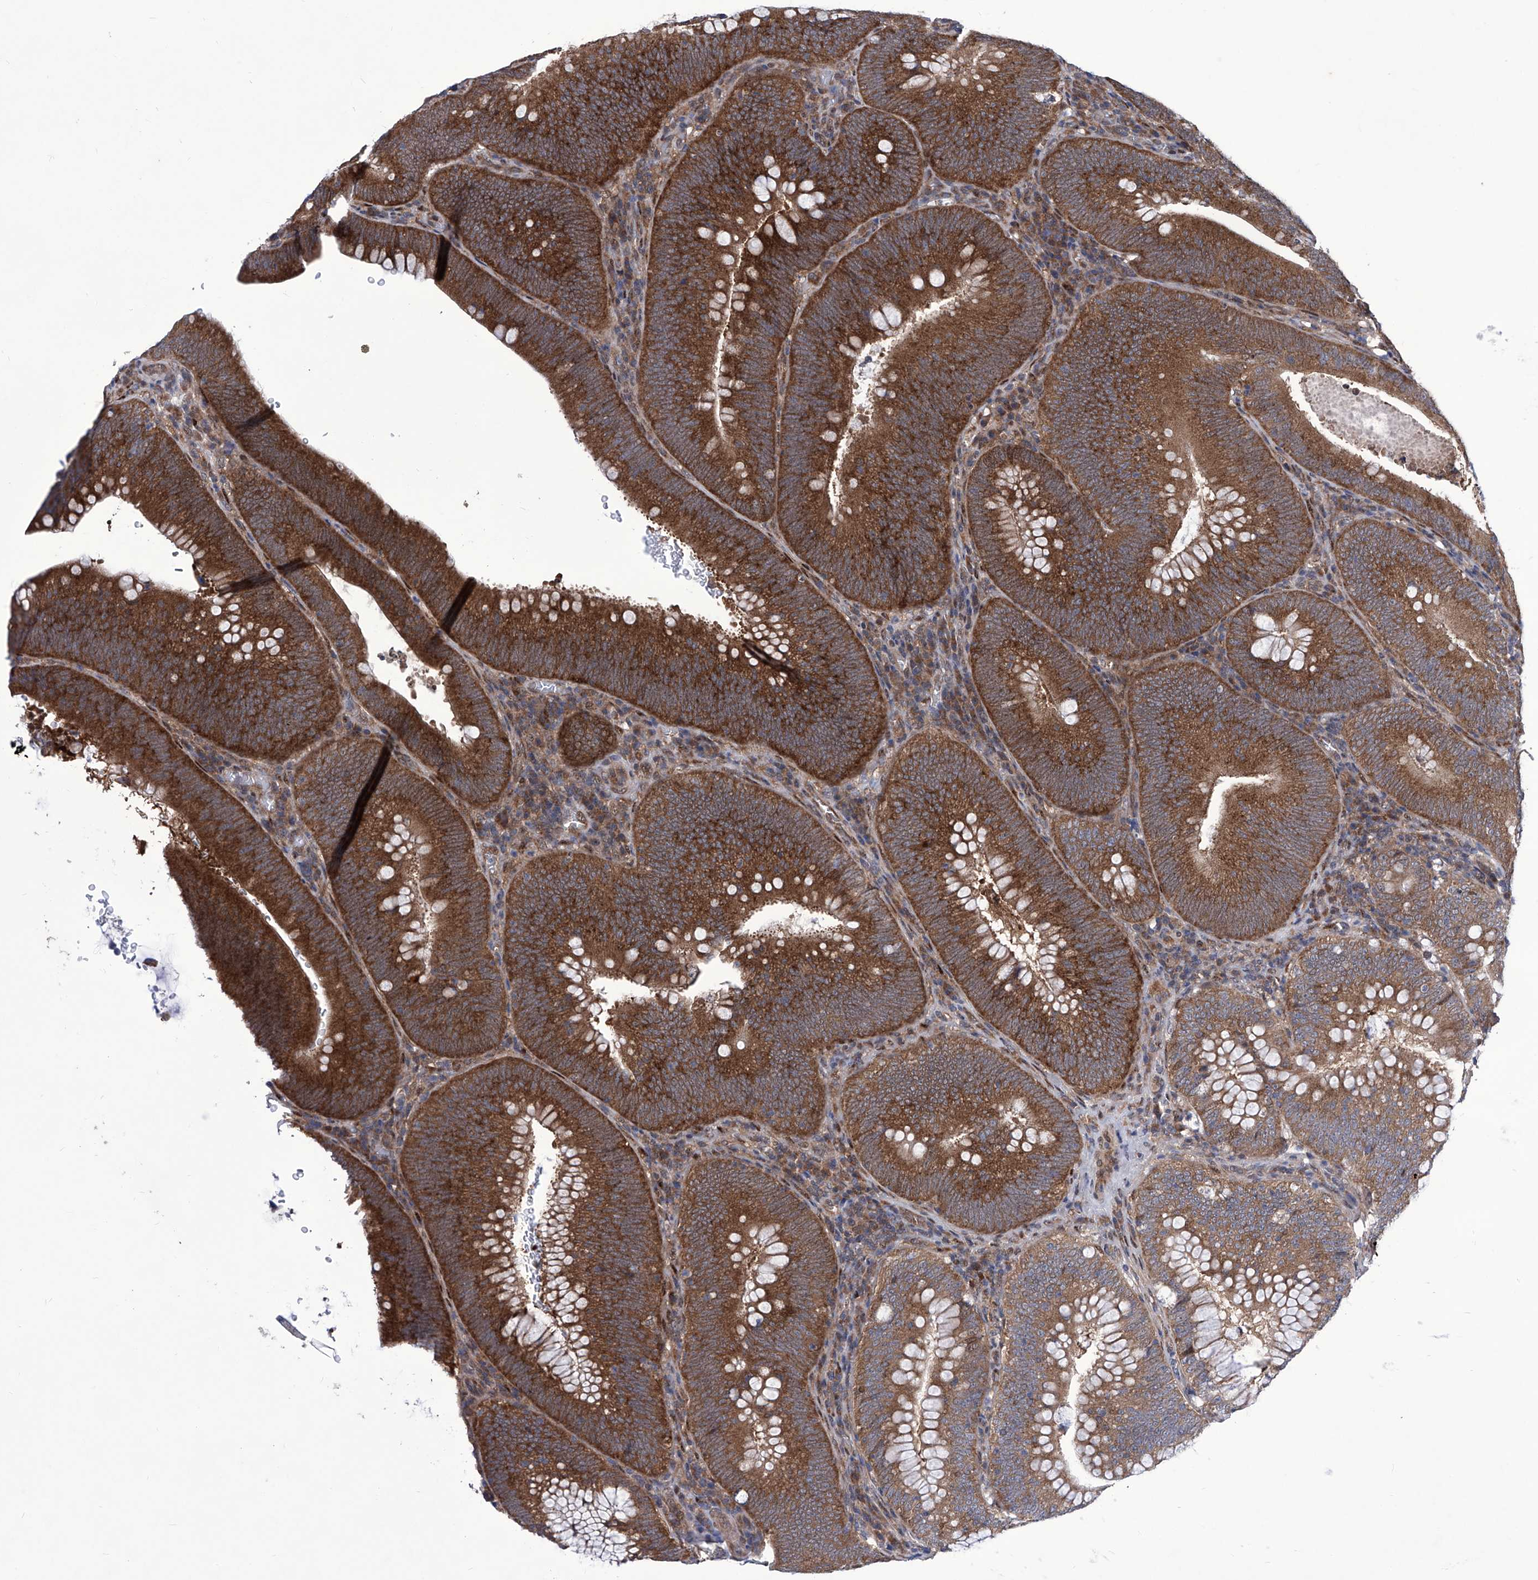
{"staining": {"intensity": "strong", "quantity": ">75%", "location": "cytoplasmic/membranous"}, "tissue": "colorectal cancer", "cell_type": "Tumor cells", "image_type": "cancer", "snomed": [{"axis": "morphology", "description": "Normal tissue, NOS"}, {"axis": "topography", "description": "Colon"}], "caption": "This photomicrograph demonstrates immunohistochemistry staining of human colorectal cancer, with high strong cytoplasmic/membranous positivity in about >75% of tumor cells.", "gene": "KTI12", "patient": {"sex": "female", "age": 82}}